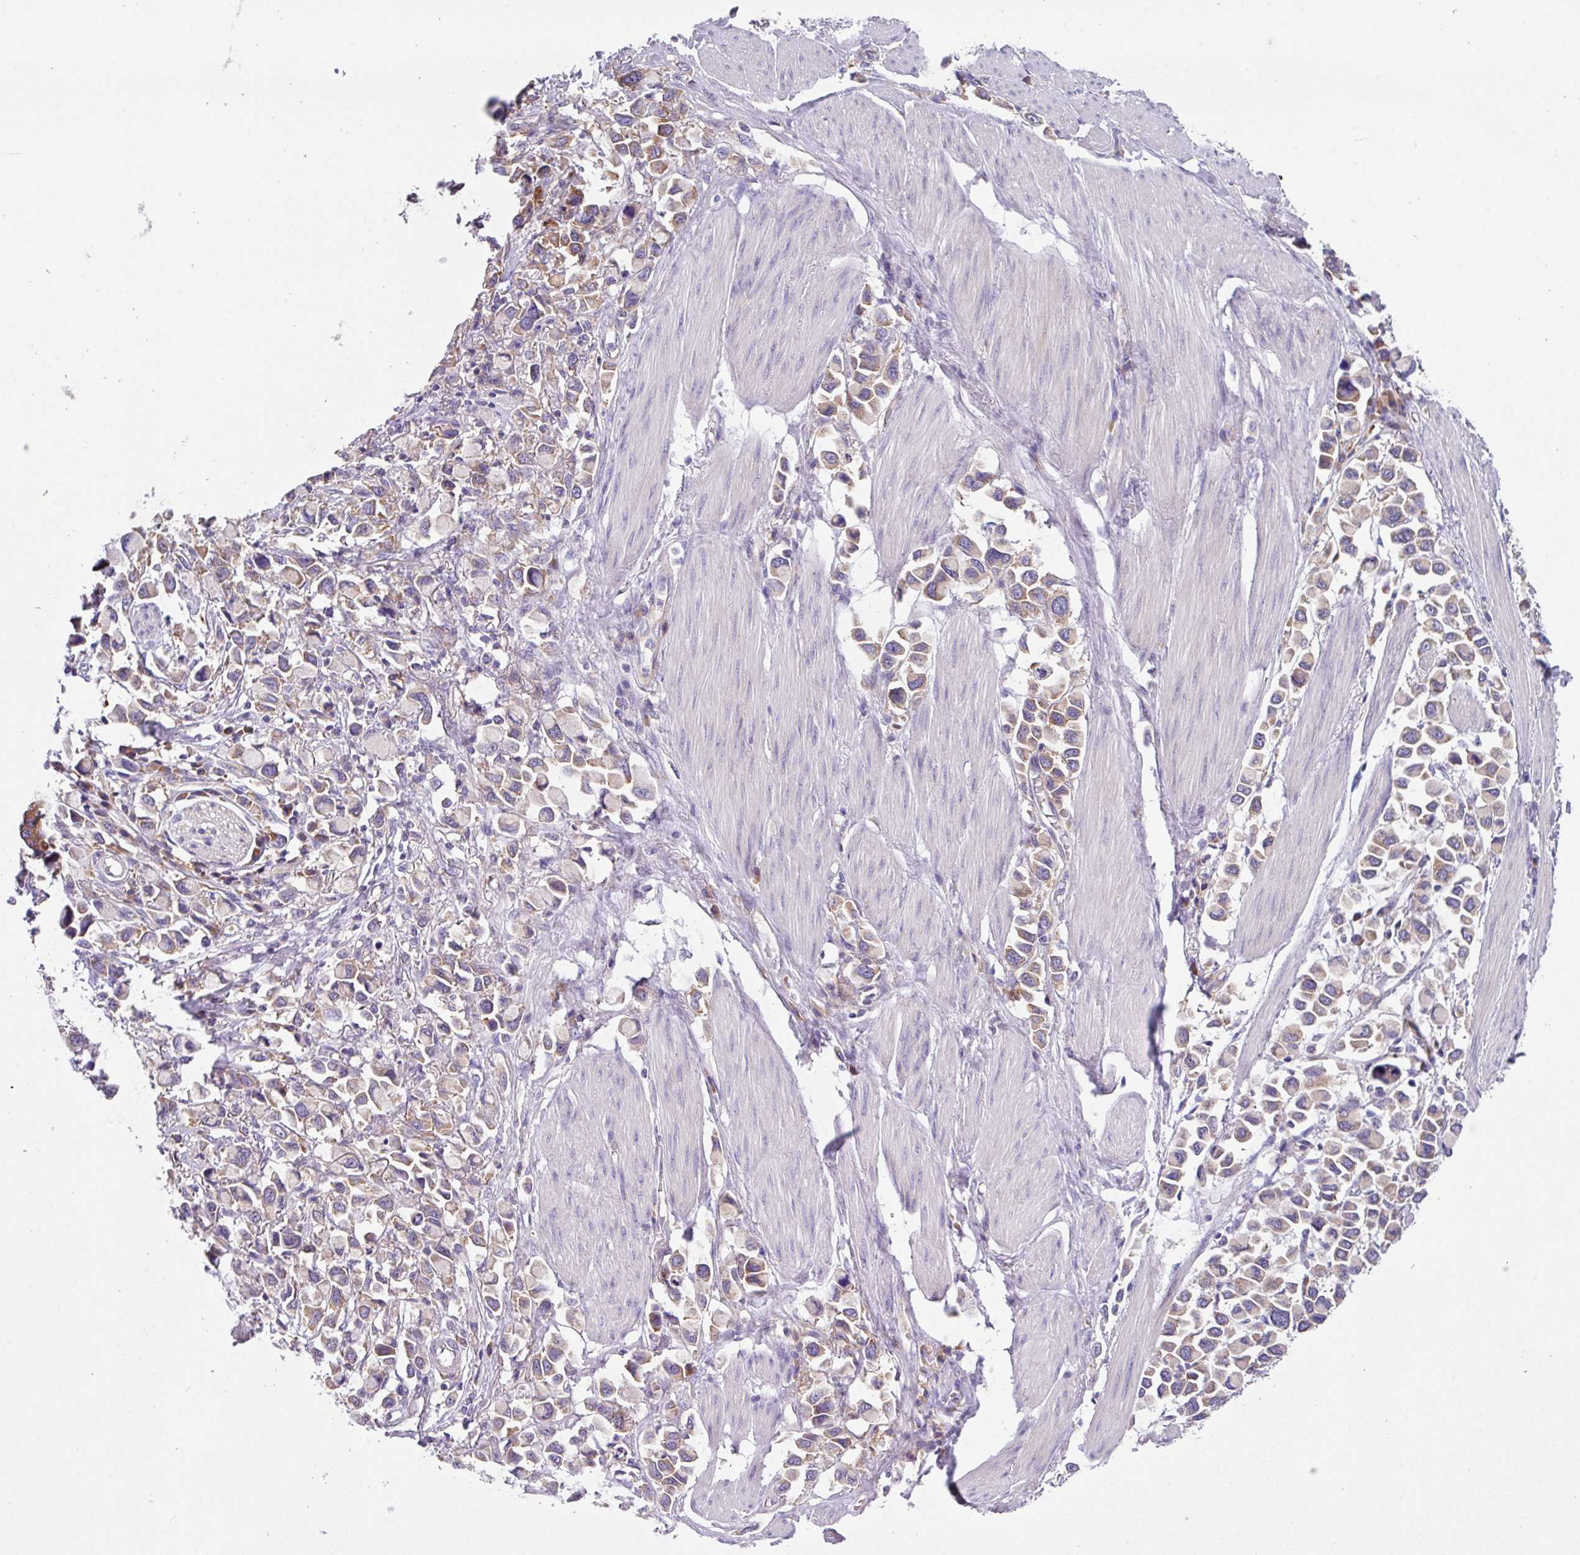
{"staining": {"intensity": "weak", "quantity": "<25%", "location": "cytoplasmic/membranous"}, "tissue": "stomach cancer", "cell_type": "Tumor cells", "image_type": "cancer", "snomed": [{"axis": "morphology", "description": "Adenocarcinoma, NOS"}, {"axis": "topography", "description": "Stomach"}], "caption": "Human stomach cancer stained for a protein using IHC shows no positivity in tumor cells.", "gene": "EIF4B", "patient": {"sex": "female", "age": 81}}